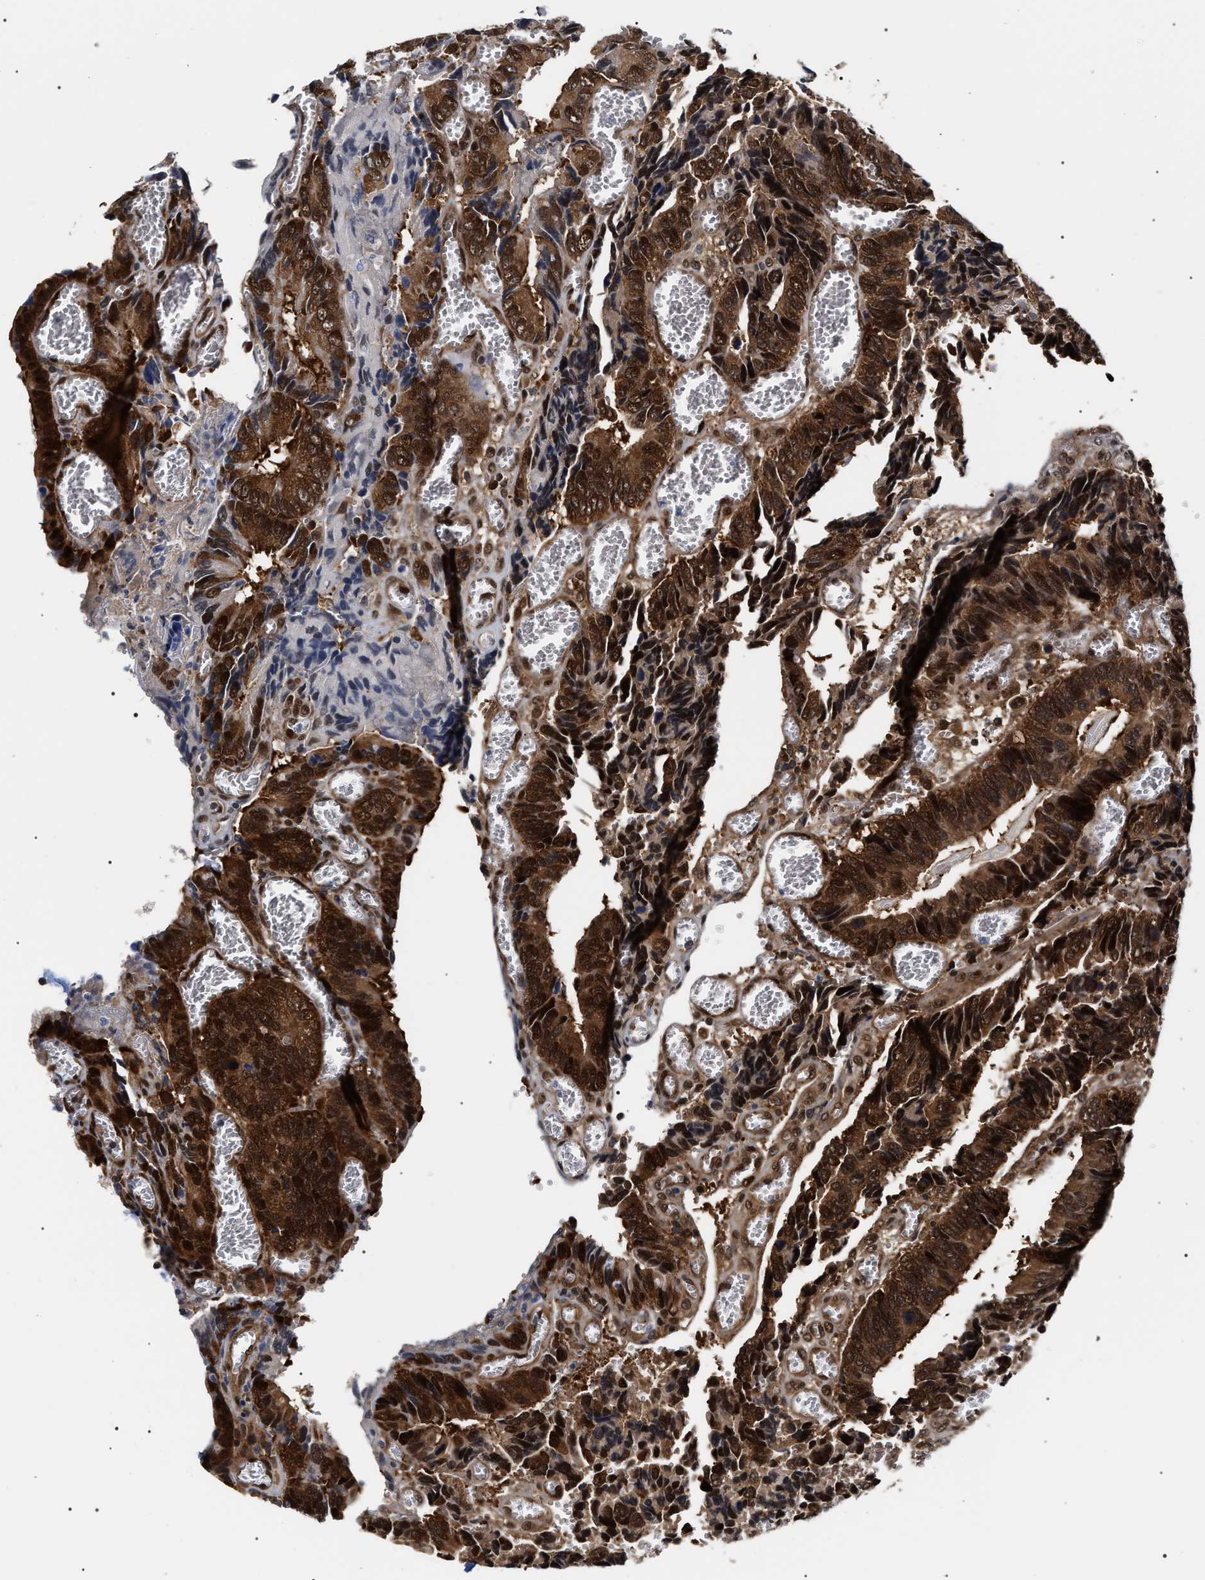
{"staining": {"intensity": "strong", "quantity": ">75%", "location": "cytoplasmic/membranous,nuclear"}, "tissue": "colorectal cancer", "cell_type": "Tumor cells", "image_type": "cancer", "snomed": [{"axis": "morphology", "description": "Adenocarcinoma, NOS"}, {"axis": "topography", "description": "Colon"}], "caption": "About >75% of tumor cells in human adenocarcinoma (colorectal) exhibit strong cytoplasmic/membranous and nuclear protein expression as visualized by brown immunohistochemical staining.", "gene": "BAG6", "patient": {"sex": "male", "age": 72}}